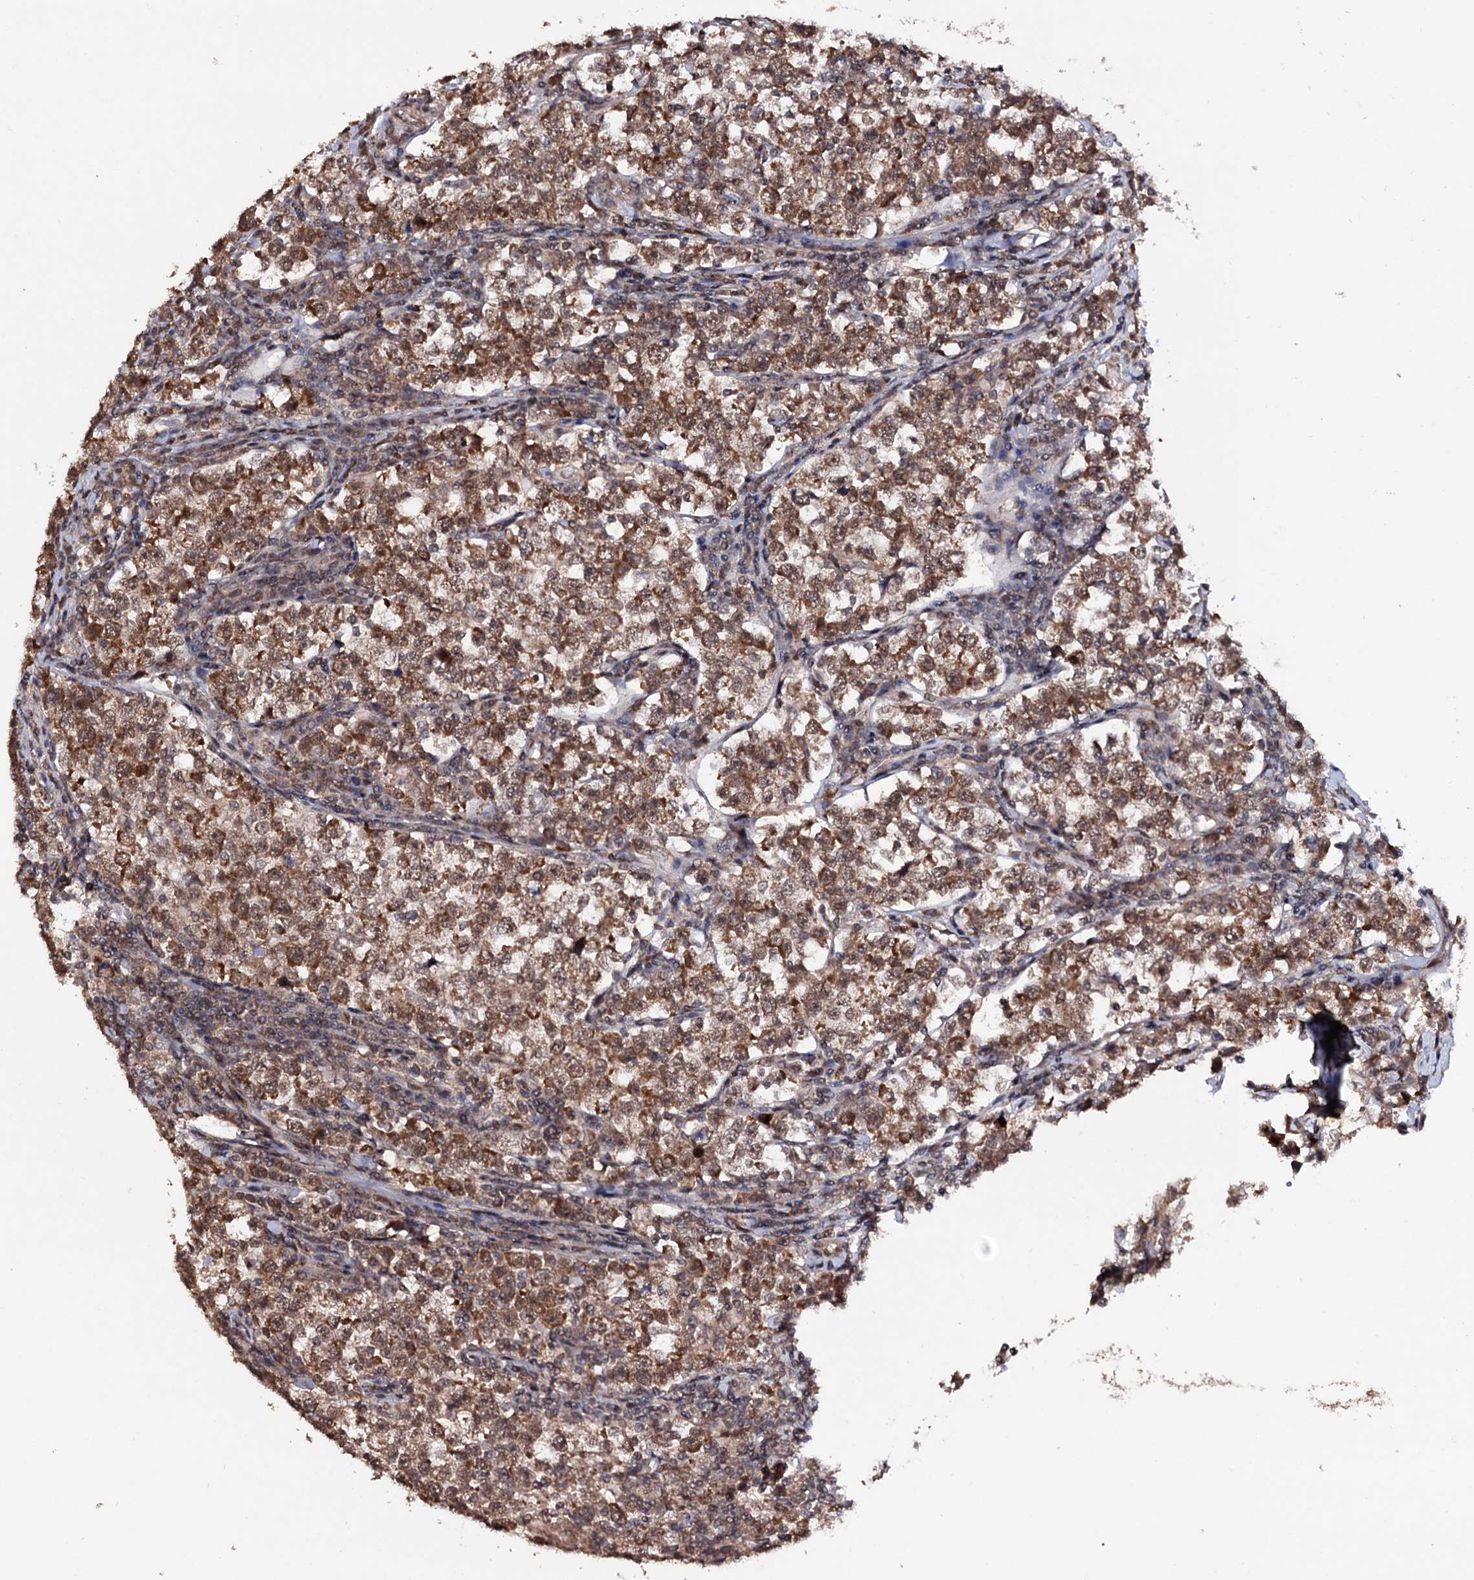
{"staining": {"intensity": "moderate", "quantity": ">75%", "location": "cytoplasmic/membranous,nuclear"}, "tissue": "testis cancer", "cell_type": "Tumor cells", "image_type": "cancer", "snomed": [{"axis": "morphology", "description": "Normal tissue, NOS"}, {"axis": "morphology", "description": "Seminoma, NOS"}, {"axis": "topography", "description": "Testis"}], "caption": "Immunohistochemistry staining of seminoma (testis), which demonstrates medium levels of moderate cytoplasmic/membranous and nuclear positivity in approximately >75% of tumor cells indicating moderate cytoplasmic/membranous and nuclear protein positivity. The staining was performed using DAB (3,3'-diaminobenzidine) (brown) for protein detection and nuclei were counterstained in hematoxylin (blue).", "gene": "KLF5", "patient": {"sex": "male", "age": 43}}